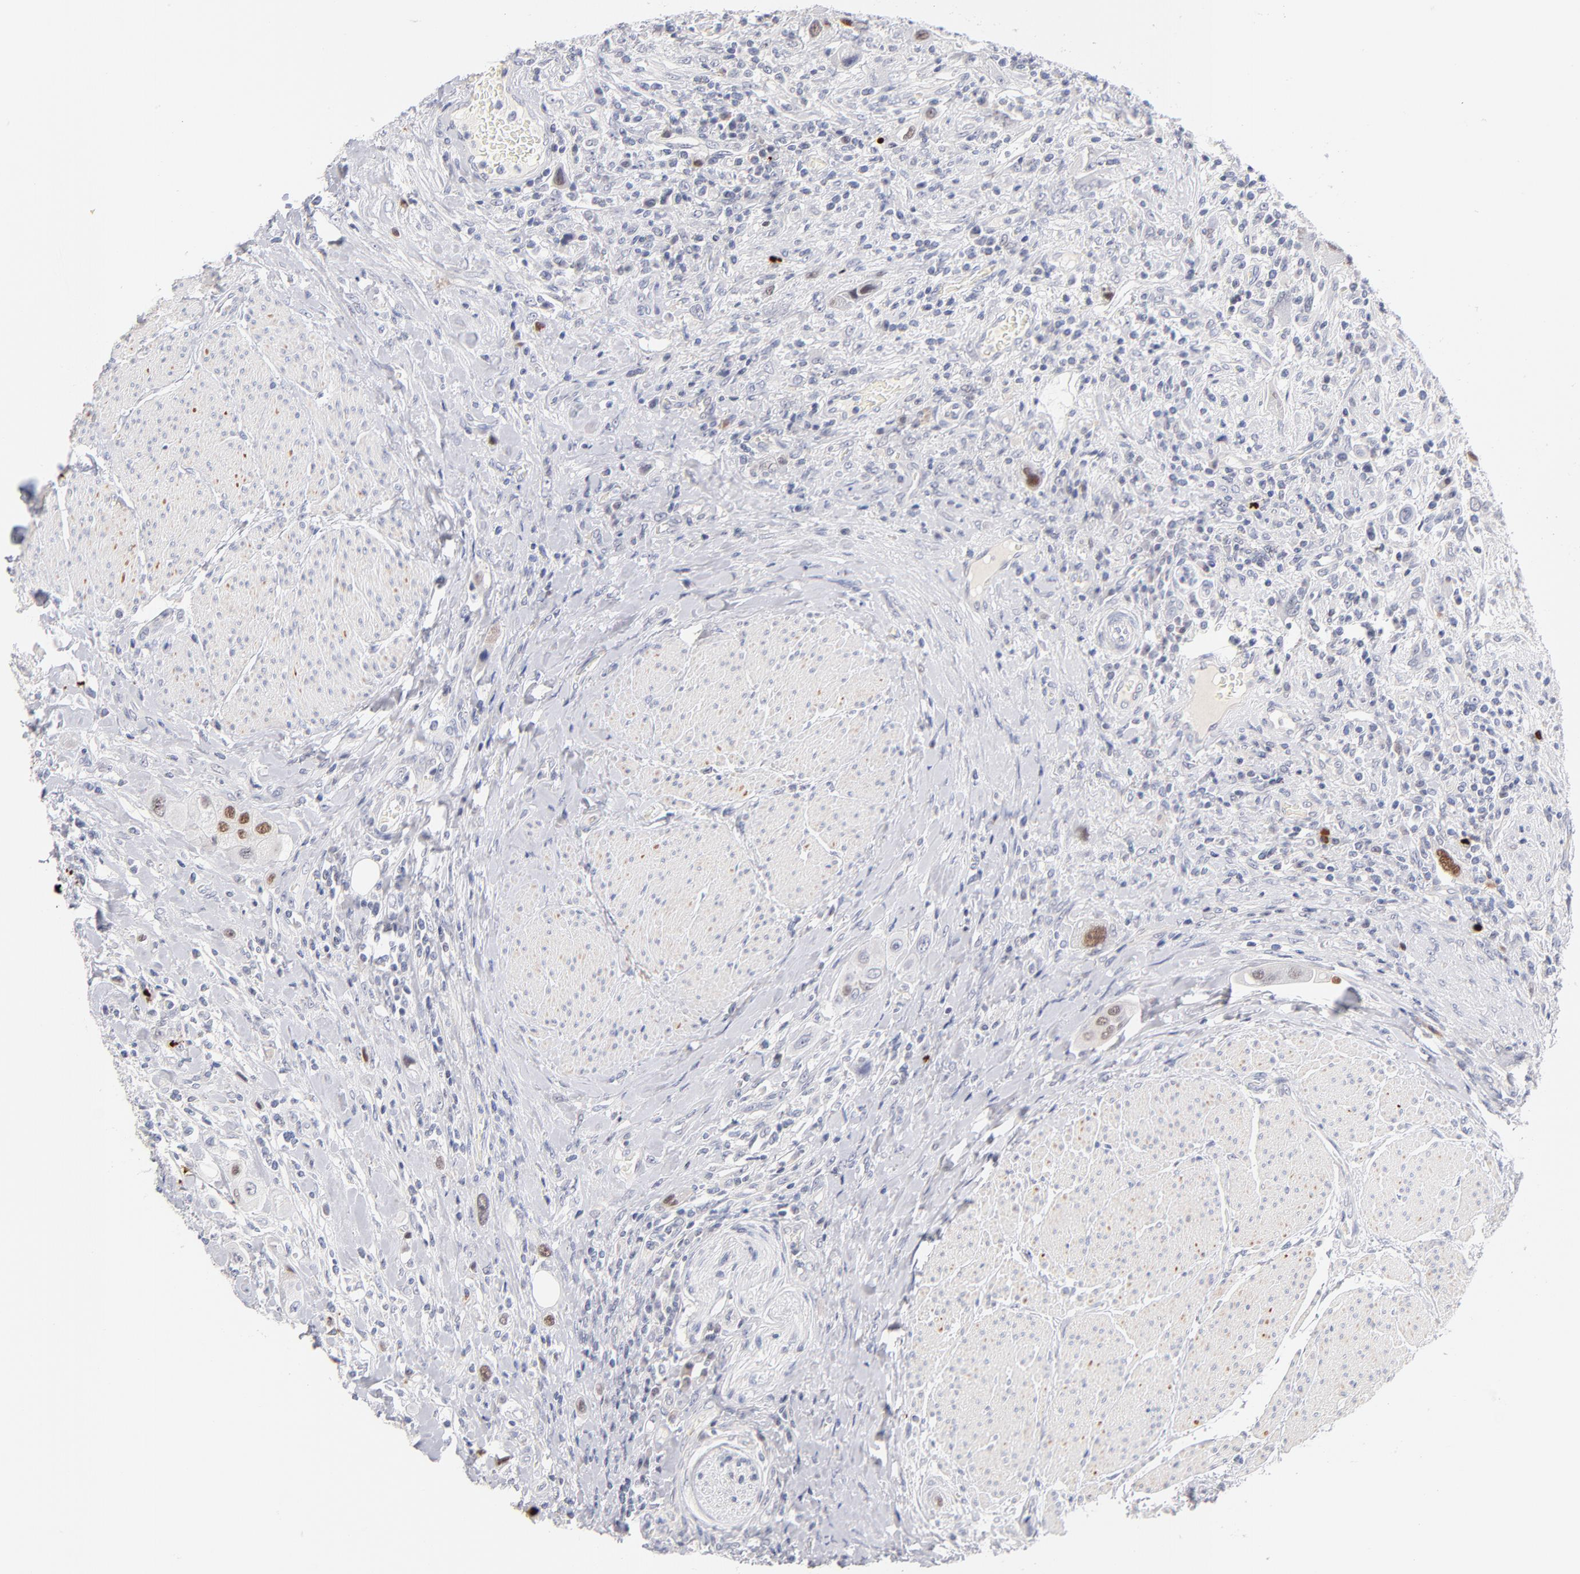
{"staining": {"intensity": "moderate", "quantity": "<25%", "location": "nuclear"}, "tissue": "urothelial cancer", "cell_type": "Tumor cells", "image_type": "cancer", "snomed": [{"axis": "morphology", "description": "Urothelial carcinoma, High grade"}, {"axis": "topography", "description": "Urinary bladder"}], "caption": "Urothelial cancer stained with immunohistochemistry (IHC) shows moderate nuclear expression in approximately <25% of tumor cells.", "gene": "PARP1", "patient": {"sex": "male", "age": 50}}